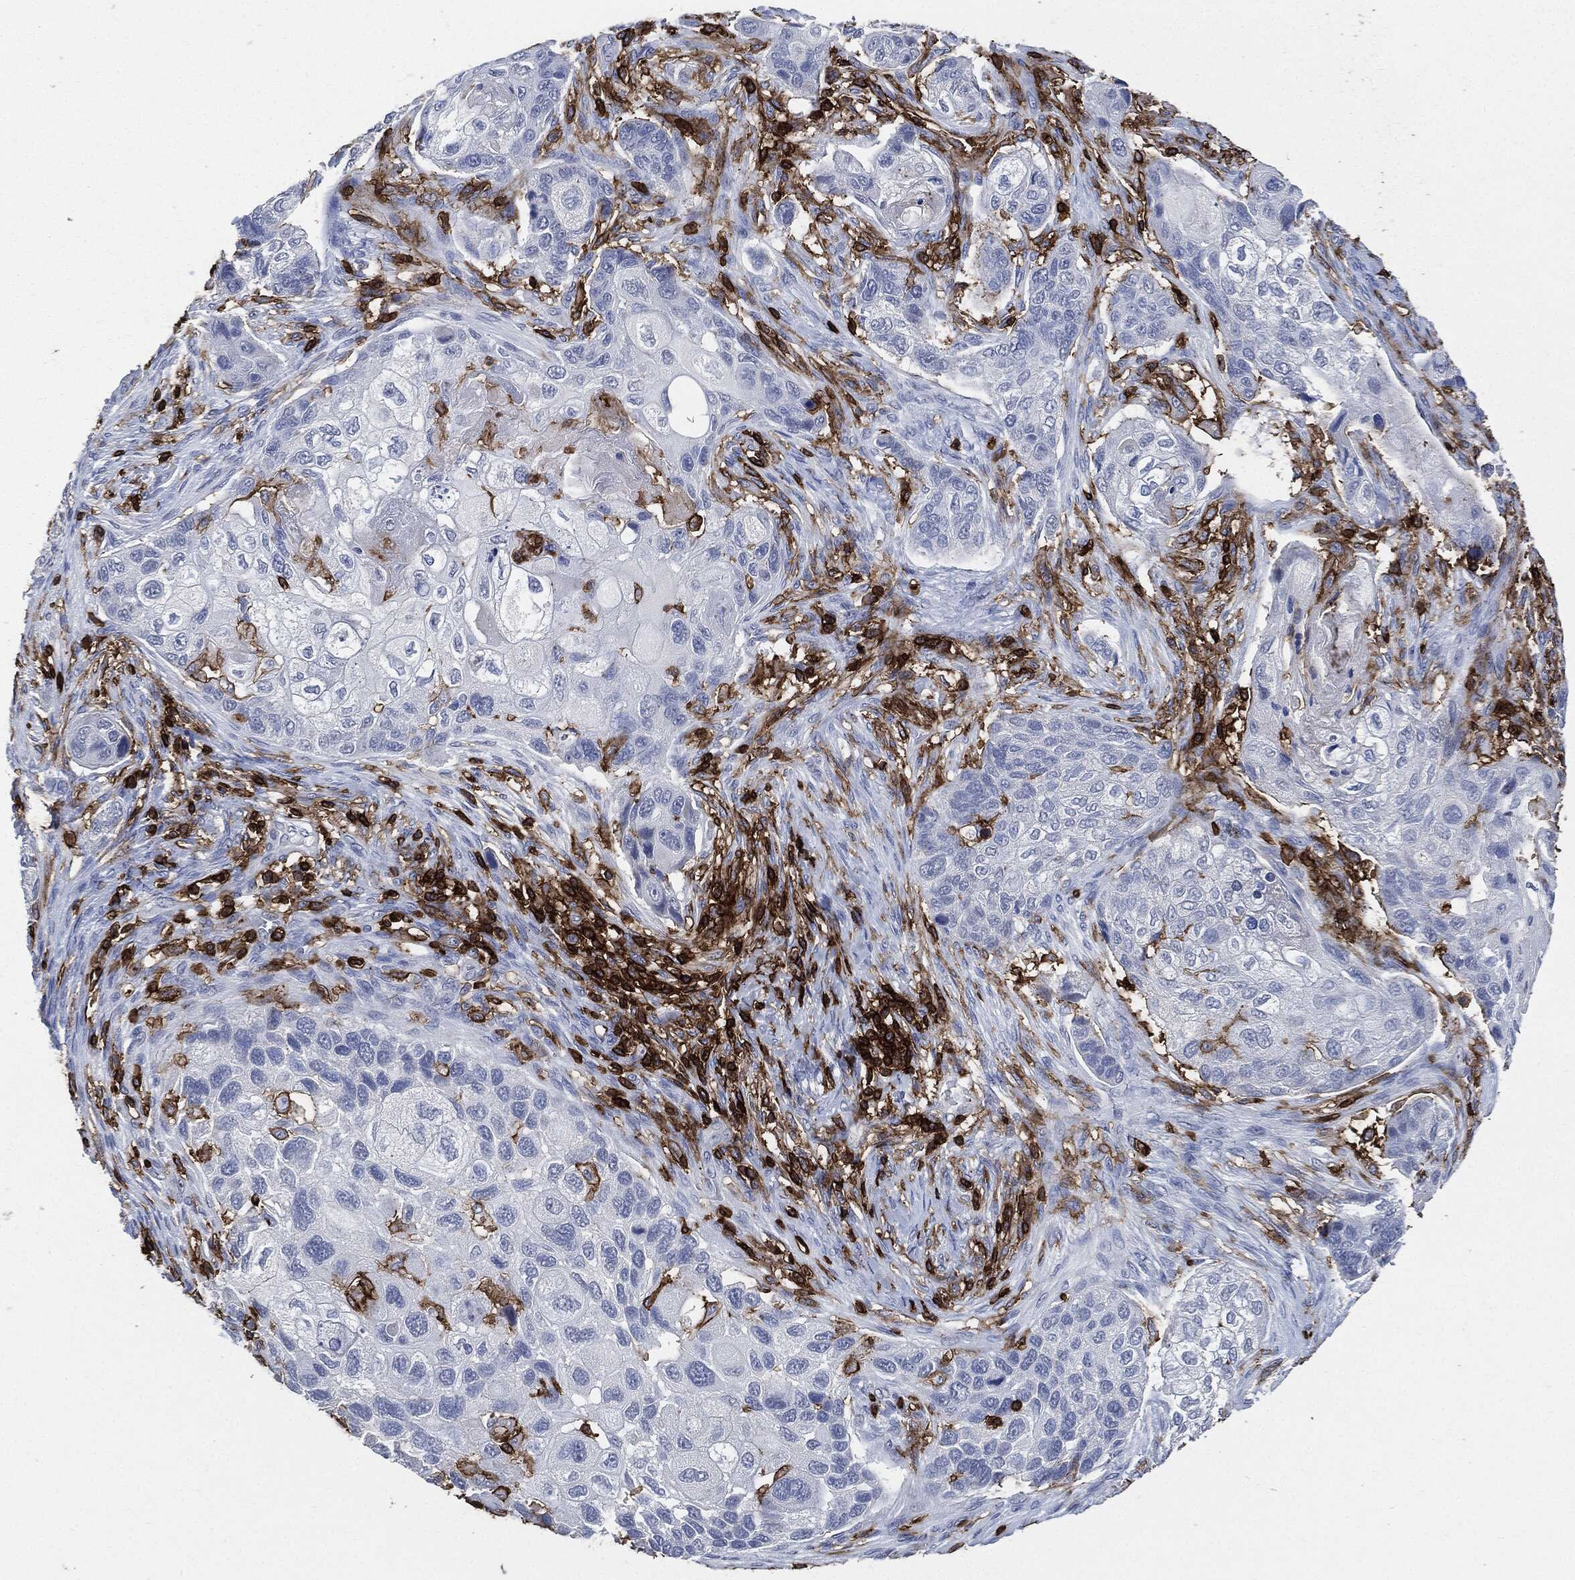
{"staining": {"intensity": "negative", "quantity": "none", "location": "none"}, "tissue": "lung cancer", "cell_type": "Tumor cells", "image_type": "cancer", "snomed": [{"axis": "morphology", "description": "Normal tissue, NOS"}, {"axis": "morphology", "description": "Squamous cell carcinoma, NOS"}, {"axis": "topography", "description": "Bronchus"}, {"axis": "topography", "description": "Lung"}], "caption": "Lung cancer (squamous cell carcinoma) stained for a protein using immunohistochemistry exhibits no staining tumor cells.", "gene": "PTPRC", "patient": {"sex": "male", "age": 69}}